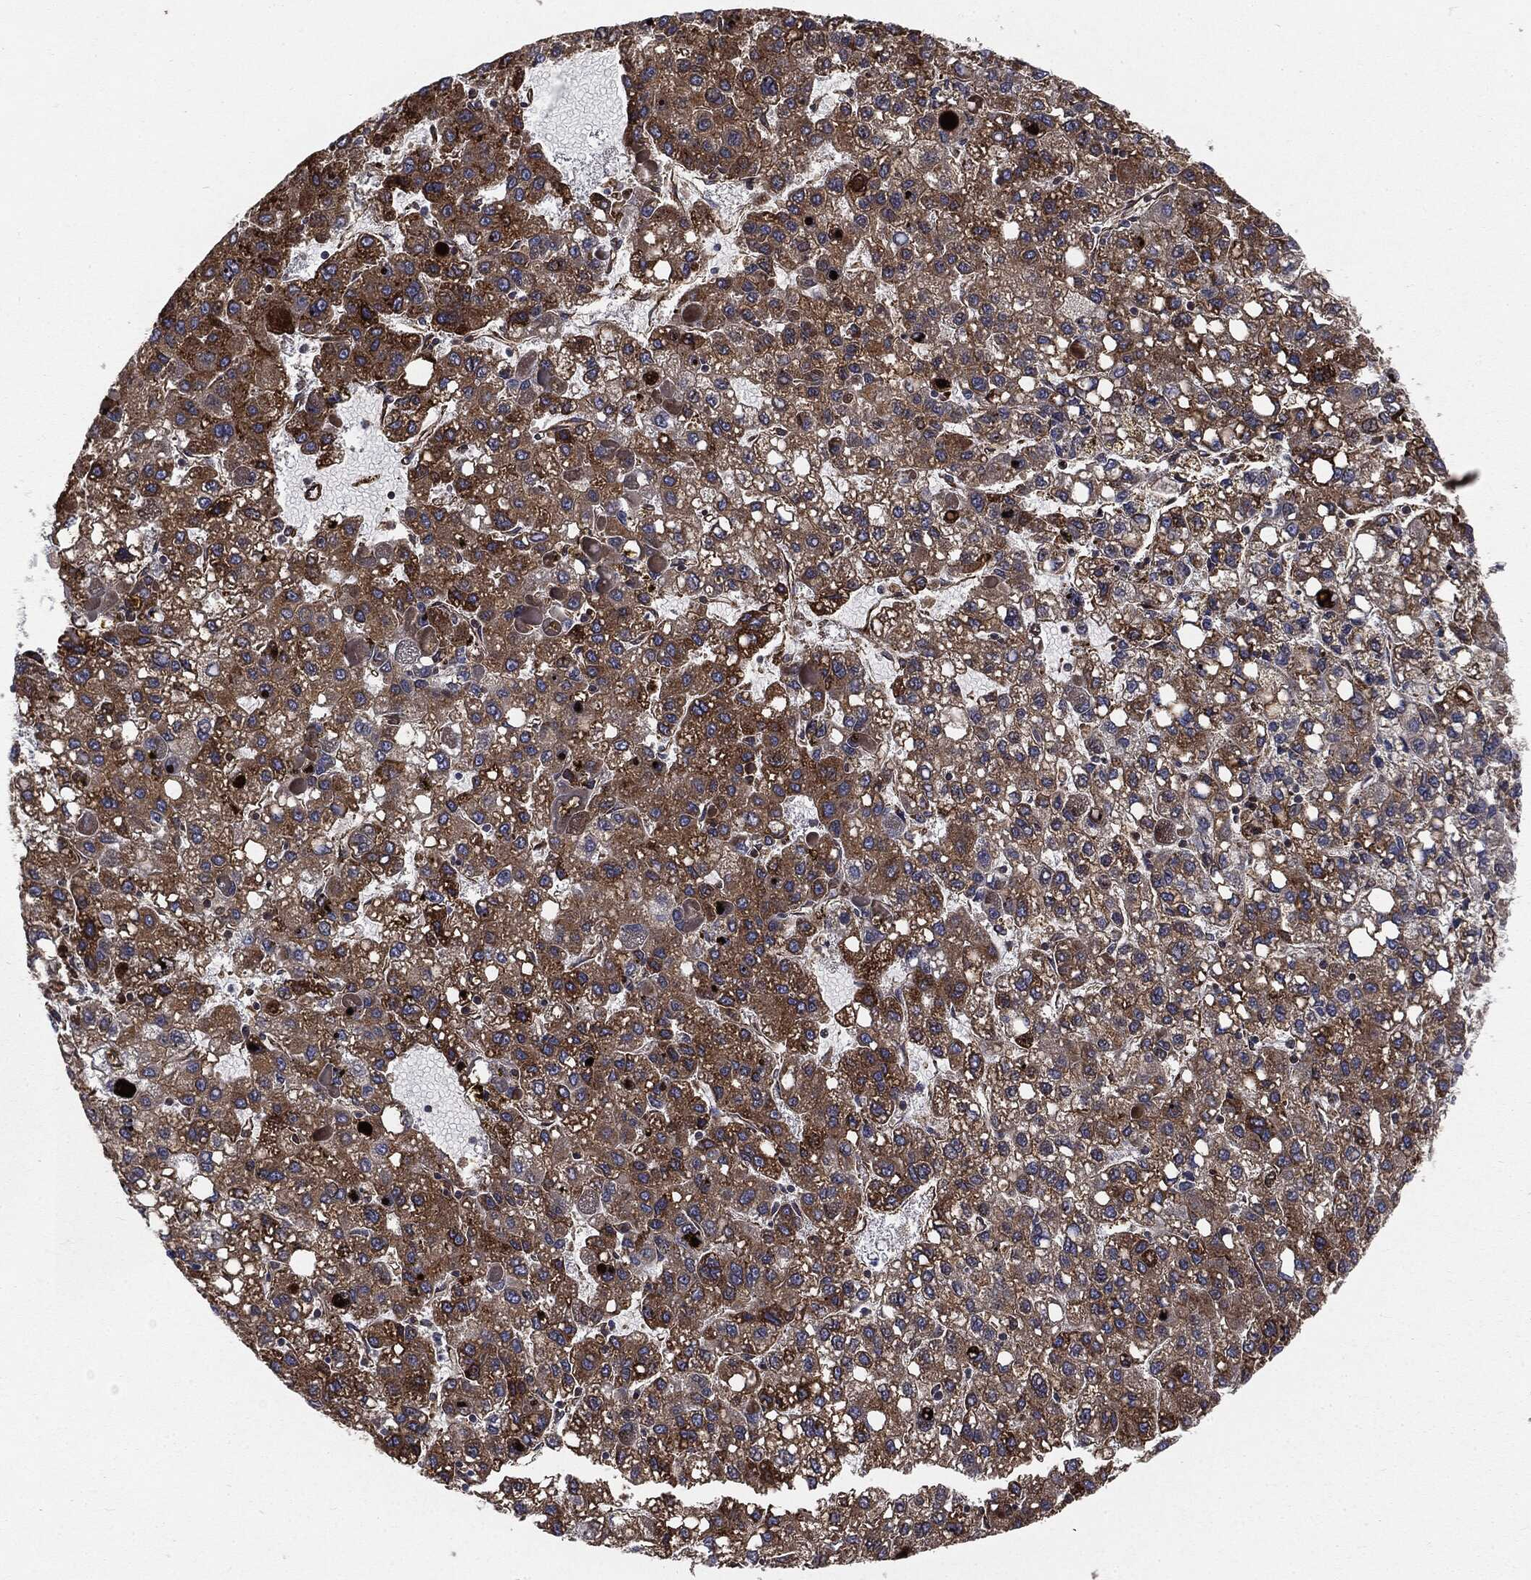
{"staining": {"intensity": "strong", "quantity": ">75%", "location": "cytoplasmic/membranous"}, "tissue": "liver cancer", "cell_type": "Tumor cells", "image_type": "cancer", "snomed": [{"axis": "morphology", "description": "Carcinoma, Hepatocellular, NOS"}, {"axis": "topography", "description": "Liver"}], "caption": "A brown stain highlights strong cytoplasmic/membranous staining of a protein in hepatocellular carcinoma (liver) tumor cells.", "gene": "CYLD", "patient": {"sex": "female", "age": 82}}